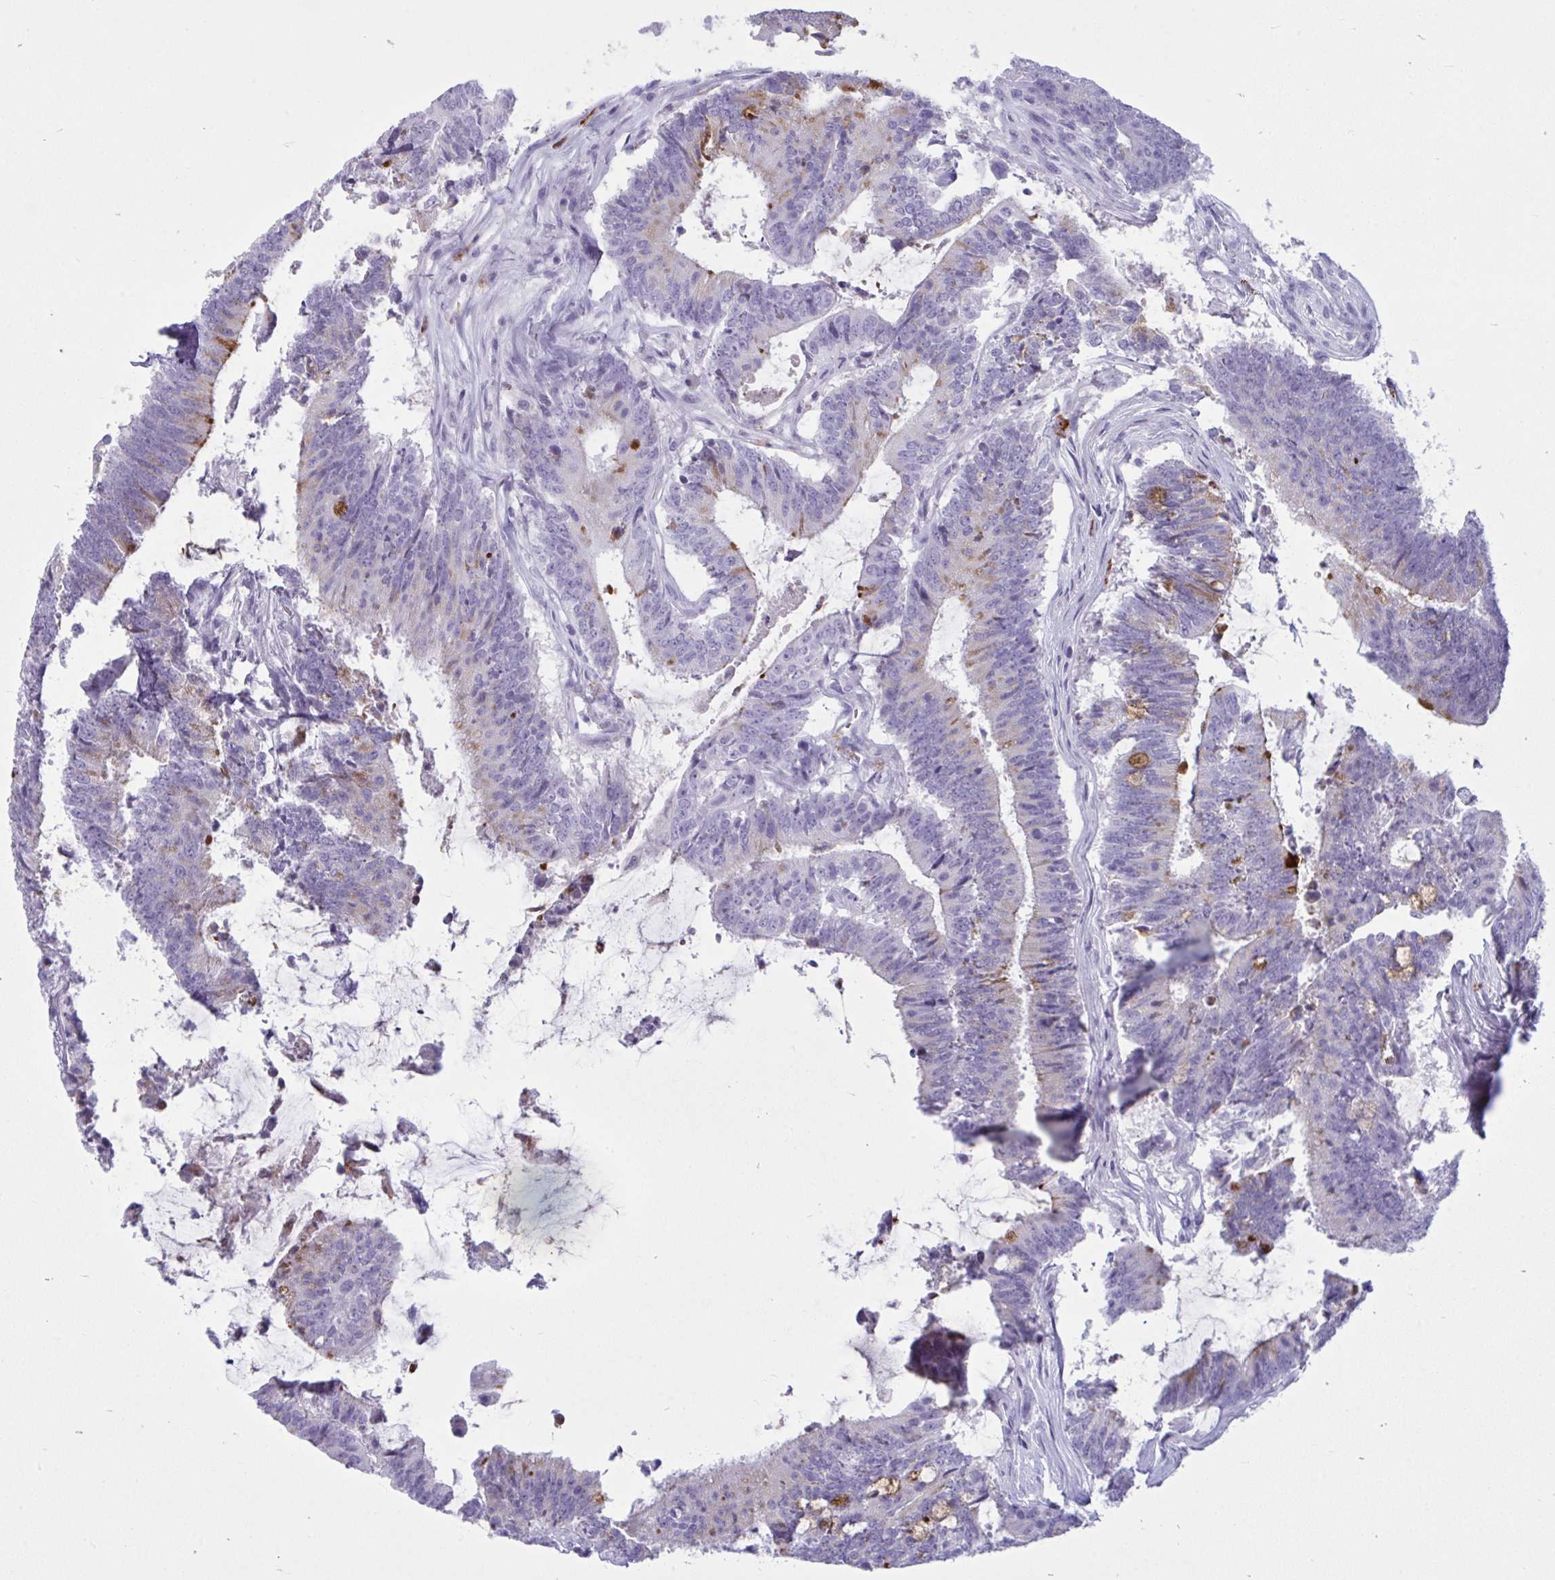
{"staining": {"intensity": "moderate", "quantity": "<25%", "location": "cytoplasmic/membranous"}, "tissue": "colorectal cancer", "cell_type": "Tumor cells", "image_type": "cancer", "snomed": [{"axis": "morphology", "description": "Adenocarcinoma, NOS"}, {"axis": "topography", "description": "Colon"}], "caption": "Colorectal adenocarcinoma stained for a protein displays moderate cytoplasmic/membranous positivity in tumor cells.", "gene": "ARHGAP42", "patient": {"sex": "female", "age": 43}}